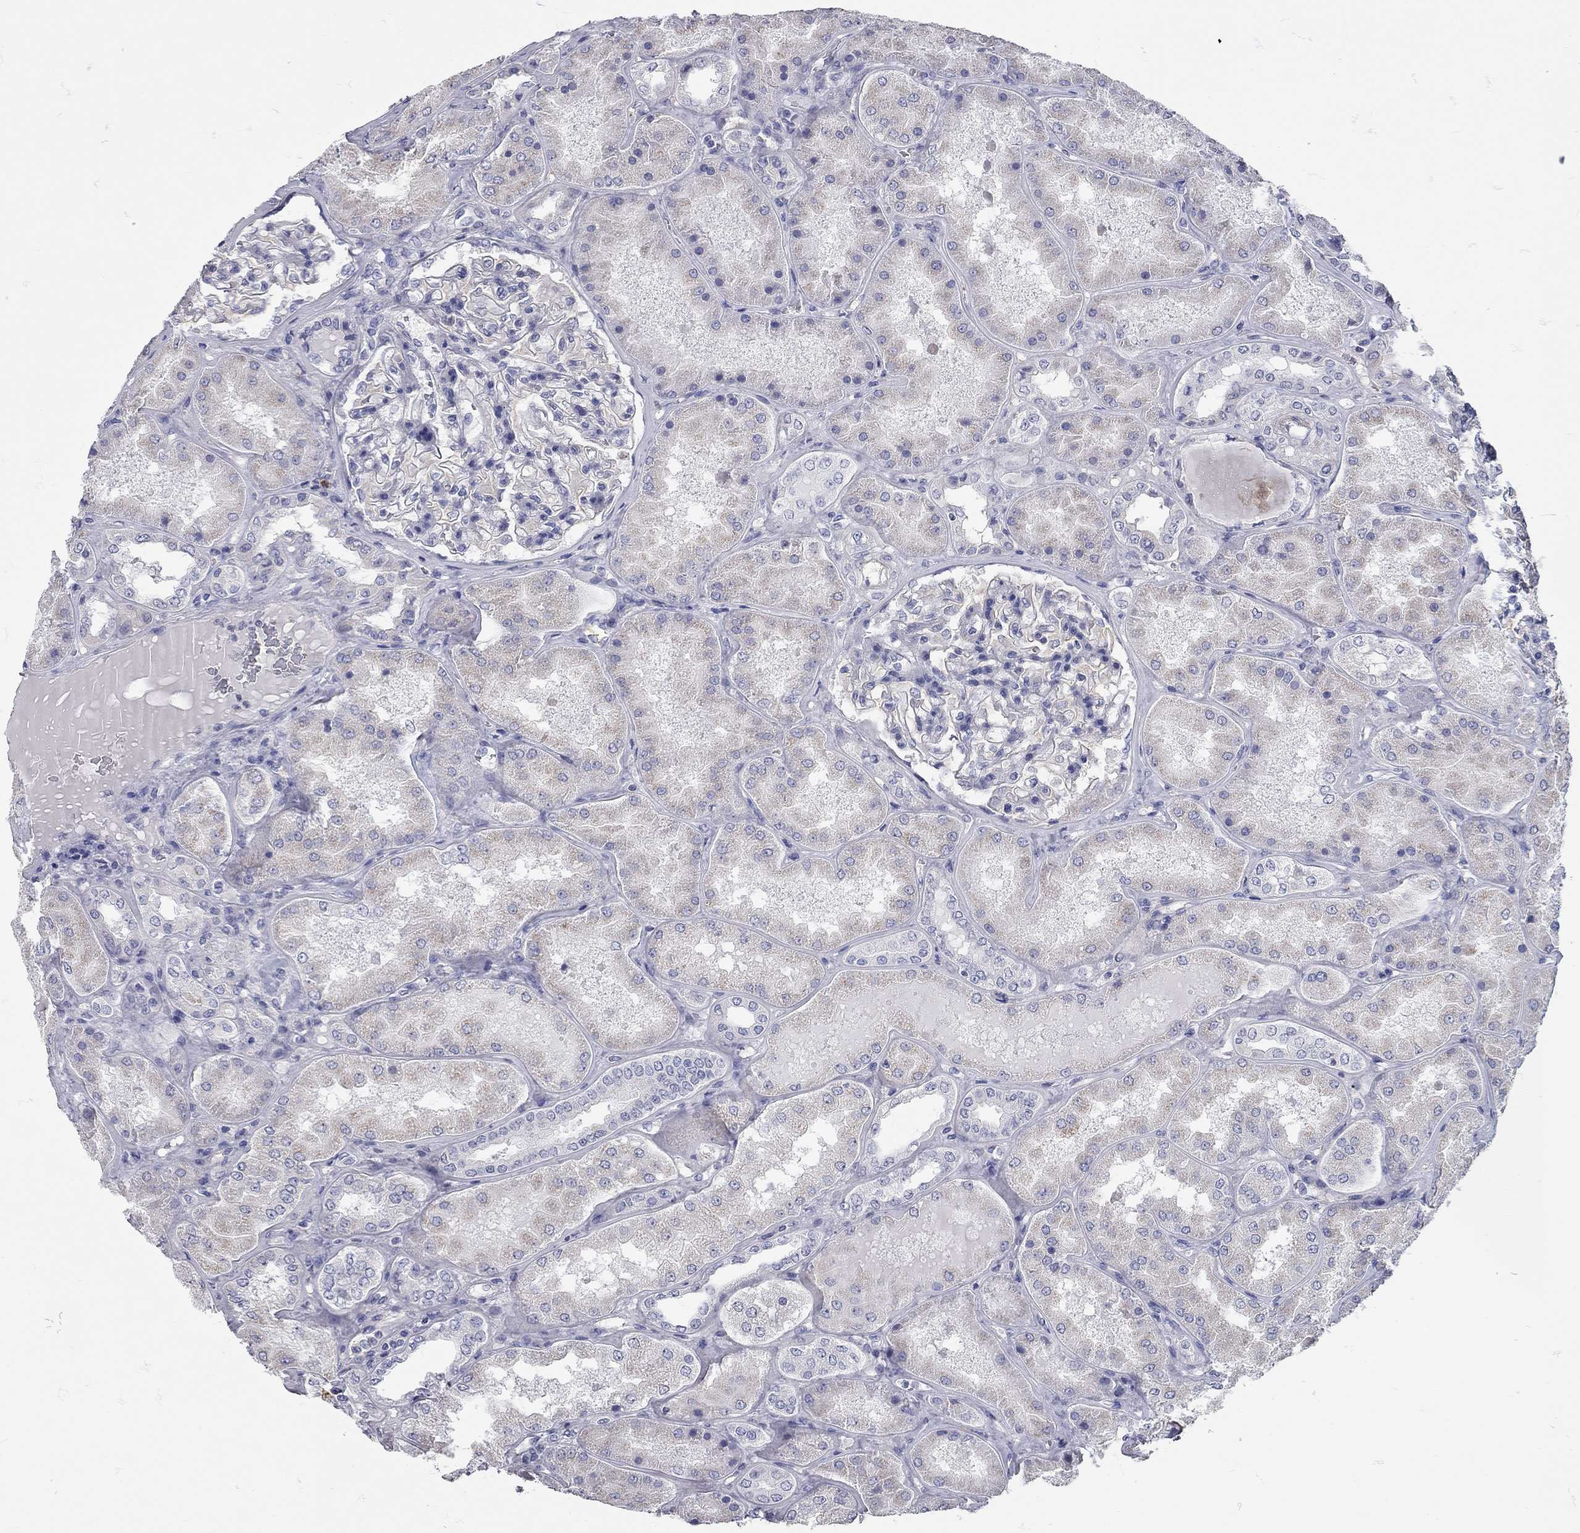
{"staining": {"intensity": "negative", "quantity": "none", "location": "none"}, "tissue": "kidney", "cell_type": "Cells in glomeruli", "image_type": "normal", "snomed": [{"axis": "morphology", "description": "Normal tissue, NOS"}, {"axis": "topography", "description": "Kidney"}], "caption": "A micrograph of kidney stained for a protein exhibits no brown staining in cells in glomeruli. (Brightfield microscopy of DAB (3,3'-diaminobenzidine) IHC at high magnification).", "gene": "C10orf90", "patient": {"sex": "female", "age": 56}}